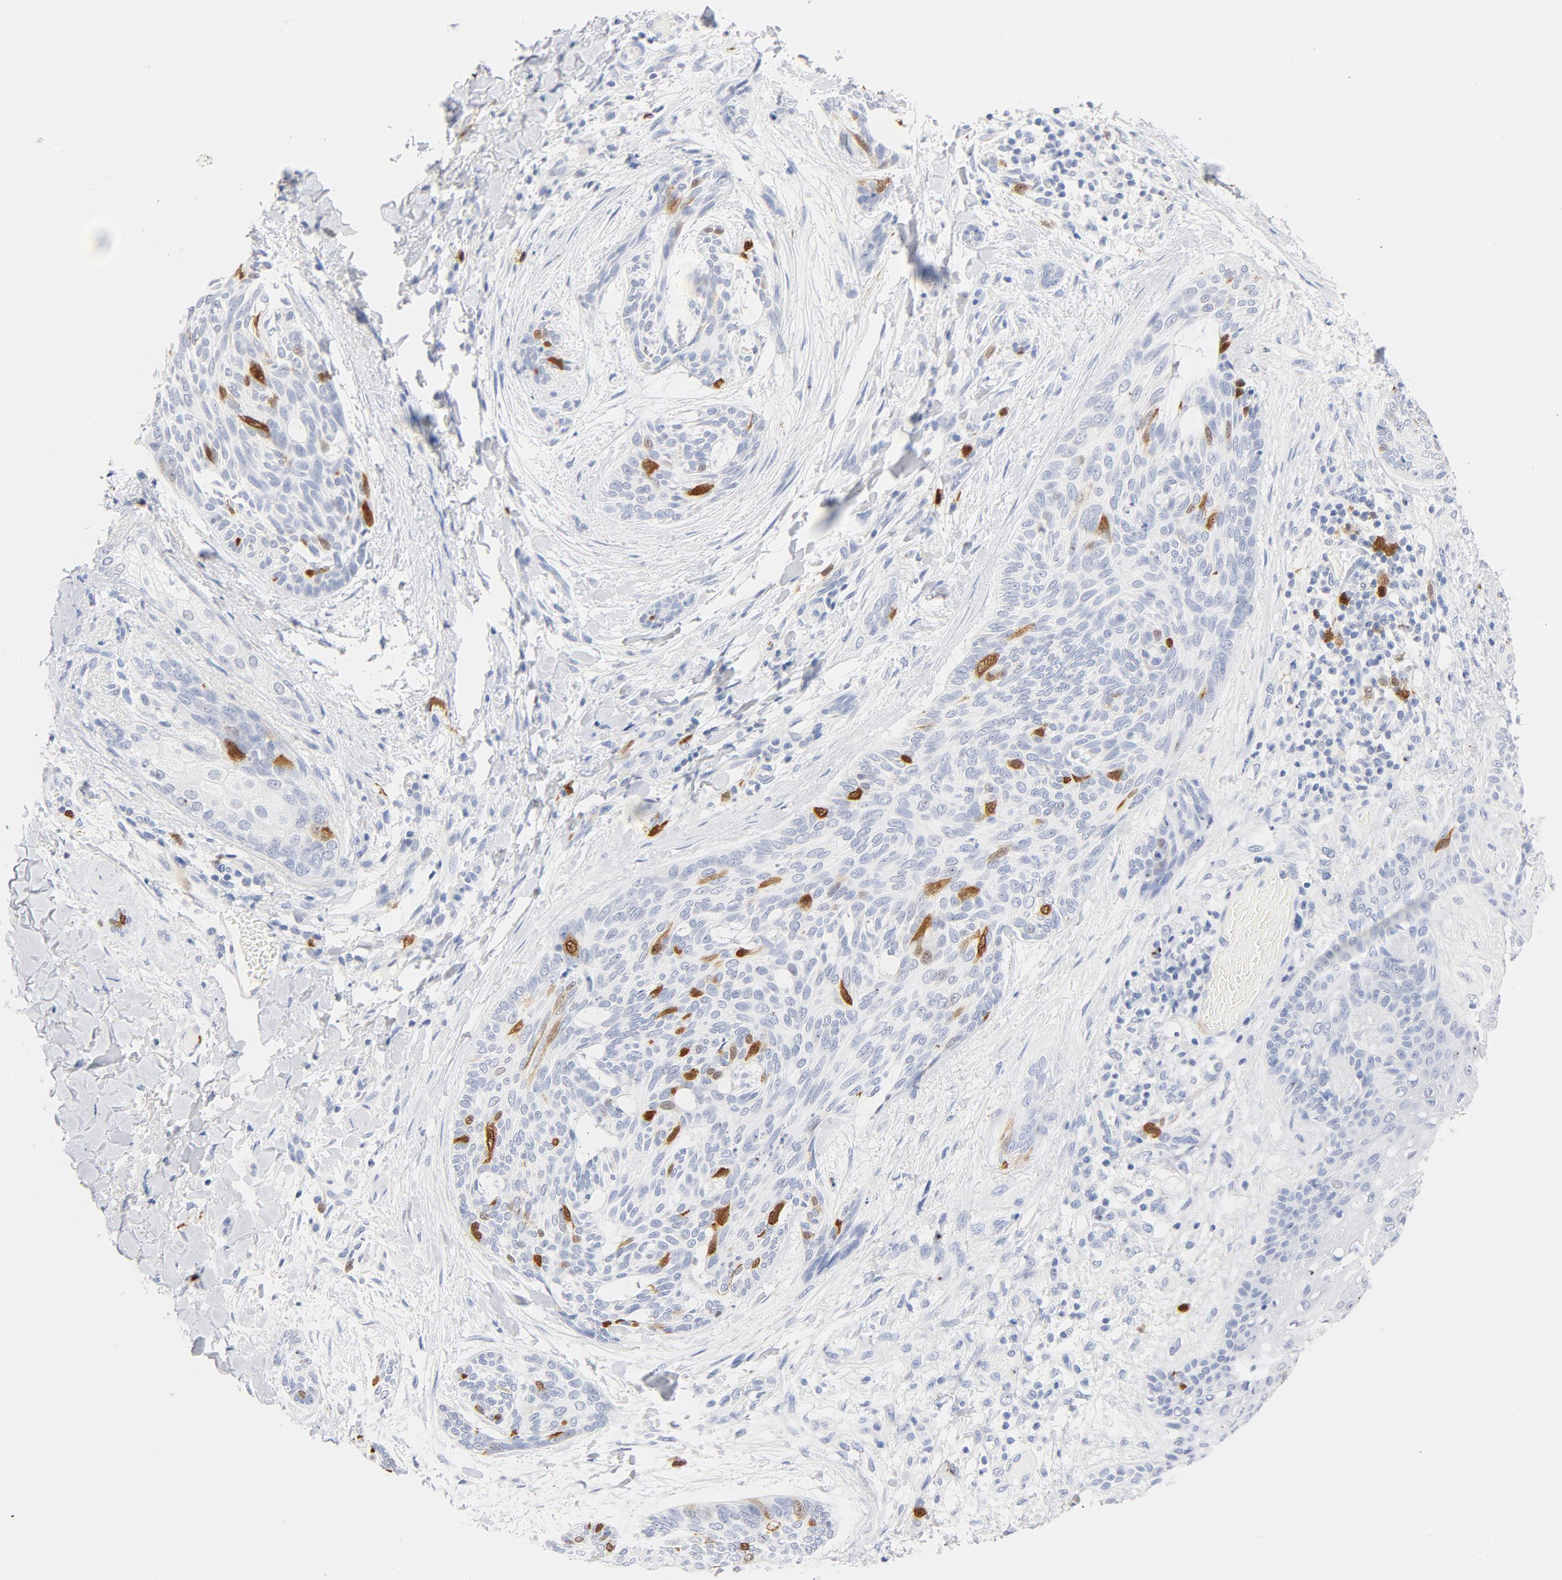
{"staining": {"intensity": "strong", "quantity": "<25%", "location": "nuclear"}, "tissue": "skin cancer", "cell_type": "Tumor cells", "image_type": "cancer", "snomed": [{"axis": "morphology", "description": "Normal tissue, NOS"}, {"axis": "morphology", "description": "Basal cell carcinoma"}, {"axis": "topography", "description": "Skin"}], "caption": "A brown stain shows strong nuclear expression of a protein in skin cancer tumor cells.", "gene": "CDC20", "patient": {"sex": "female", "age": 71}}